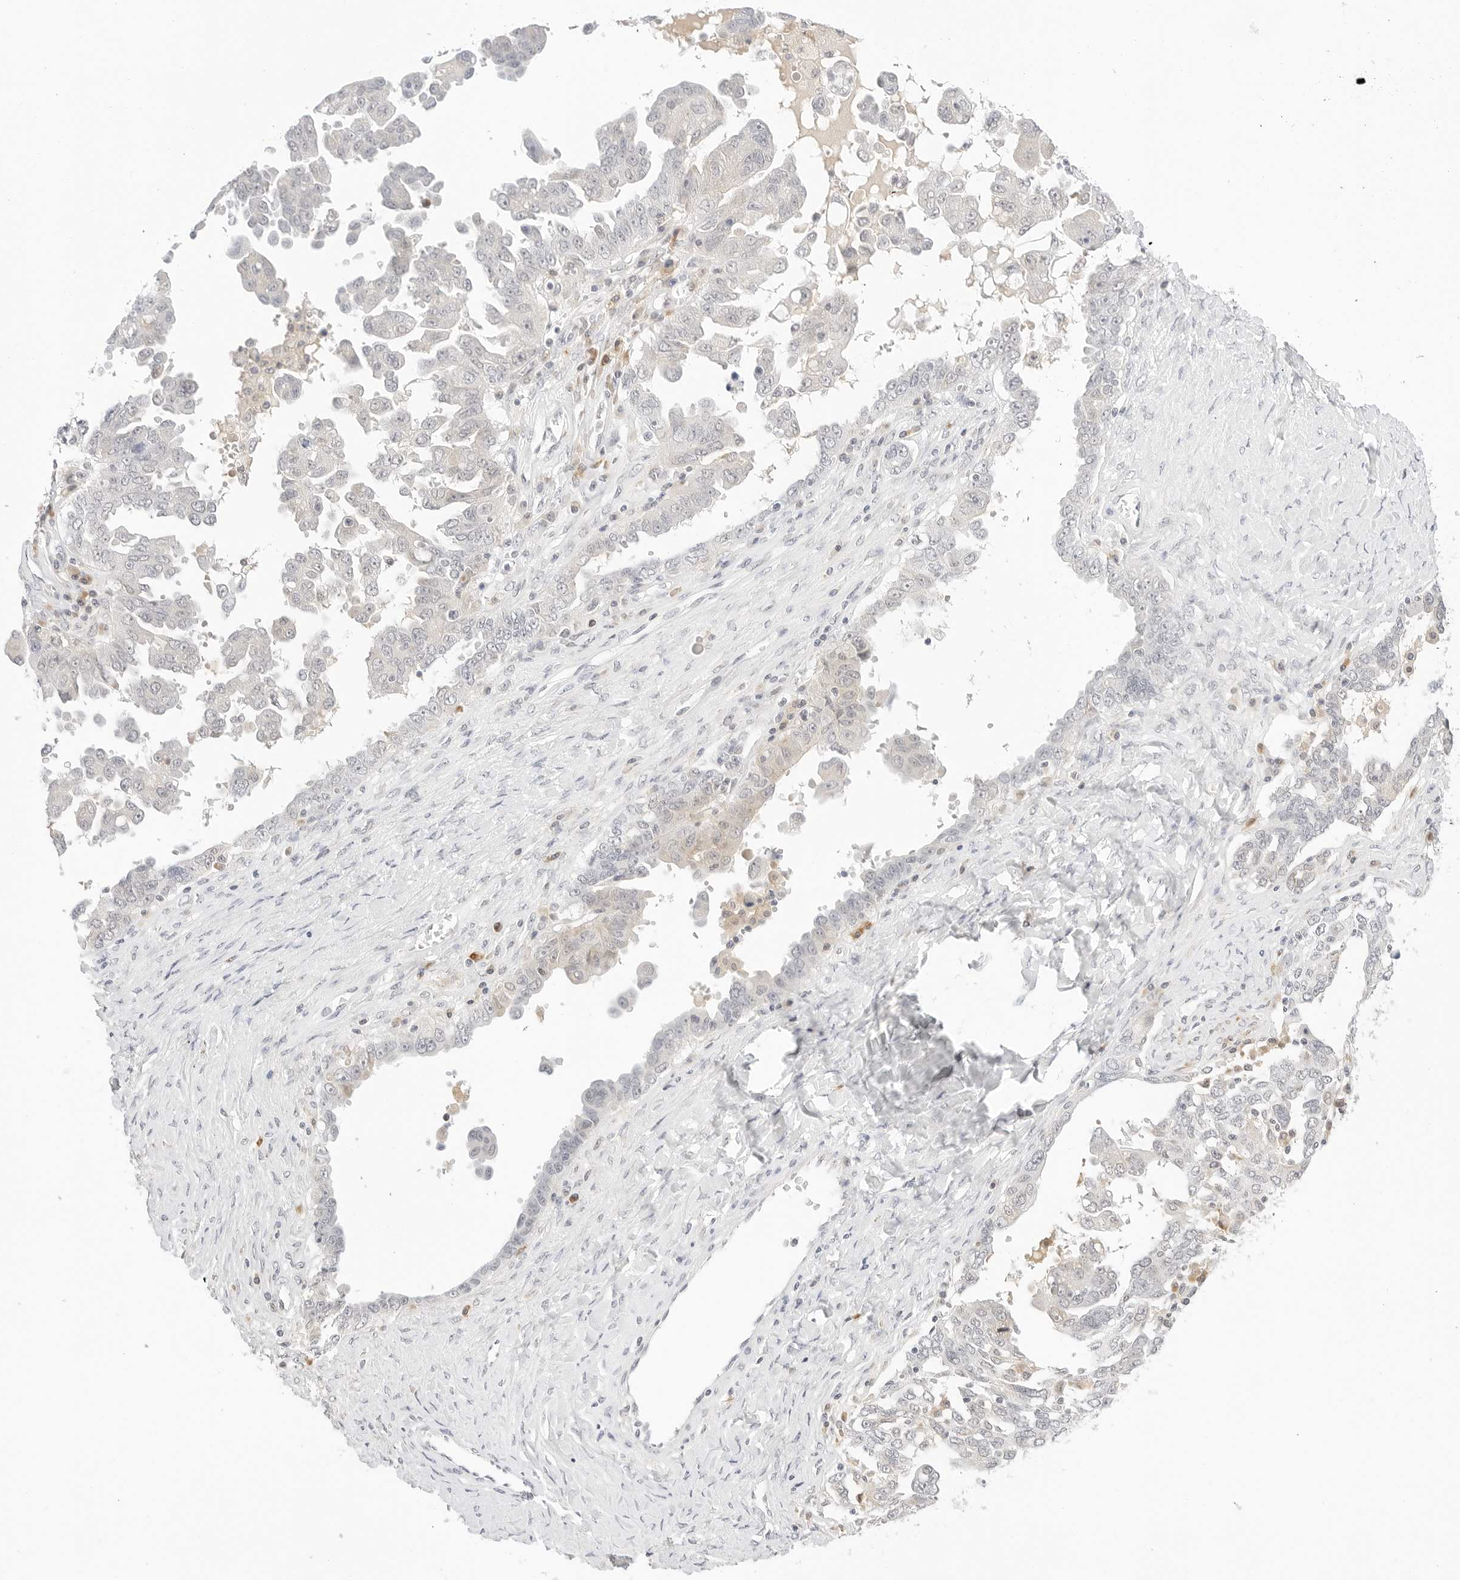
{"staining": {"intensity": "negative", "quantity": "none", "location": "none"}, "tissue": "ovarian cancer", "cell_type": "Tumor cells", "image_type": "cancer", "snomed": [{"axis": "morphology", "description": "Carcinoma, endometroid"}, {"axis": "topography", "description": "Ovary"}], "caption": "This micrograph is of ovarian cancer (endometroid carcinoma) stained with immunohistochemistry (IHC) to label a protein in brown with the nuclei are counter-stained blue. There is no staining in tumor cells.", "gene": "XKR4", "patient": {"sex": "female", "age": 62}}